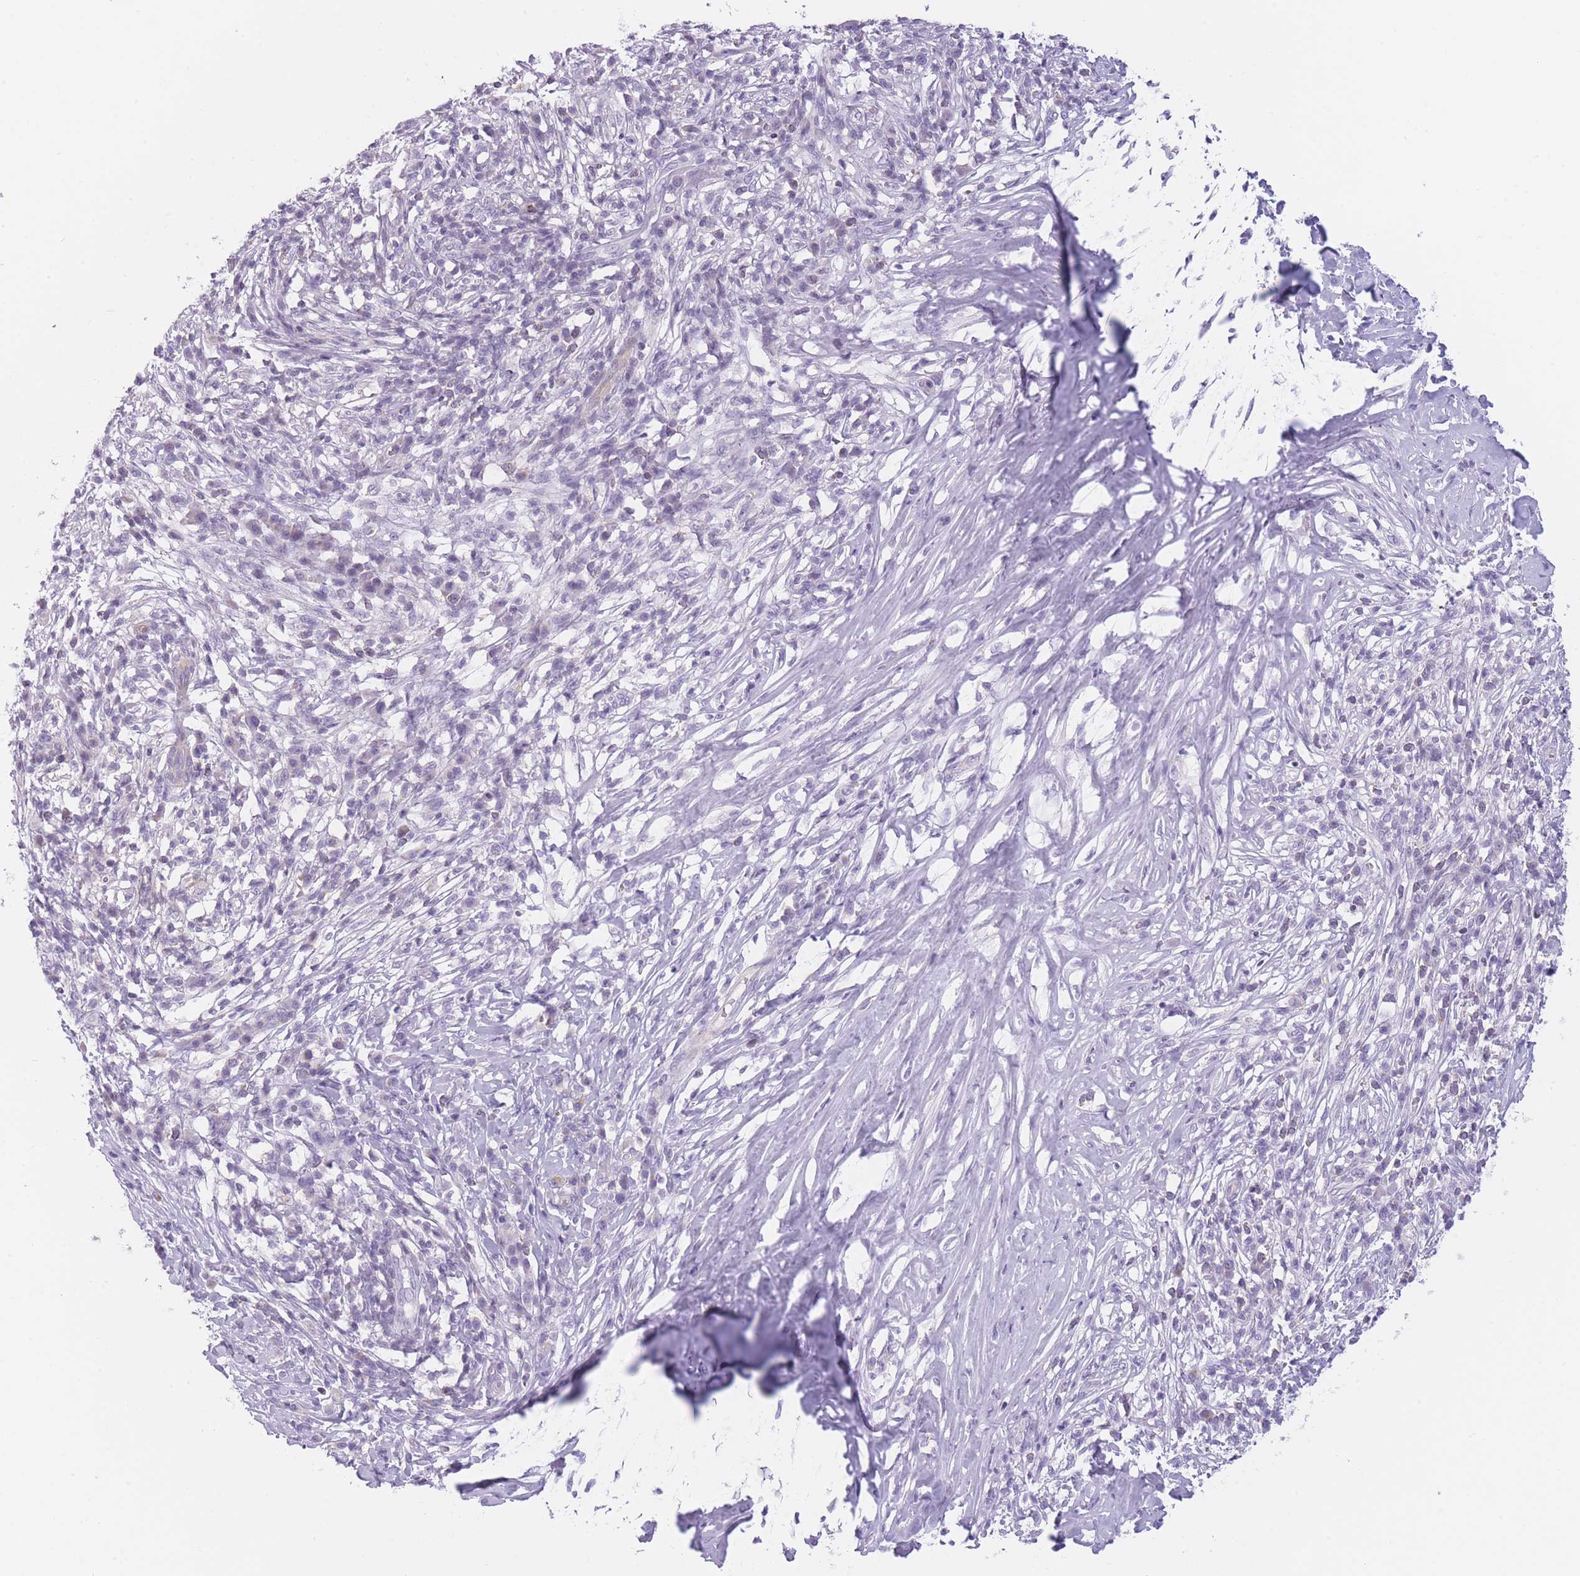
{"staining": {"intensity": "negative", "quantity": "none", "location": "none"}, "tissue": "melanoma", "cell_type": "Tumor cells", "image_type": "cancer", "snomed": [{"axis": "morphology", "description": "Malignant melanoma, NOS"}, {"axis": "topography", "description": "Skin"}], "caption": "Photomicrograph shows no protein staining in tumor cells of melanoma tissue.", "gene": "GGT1", "patient": {"sex": "male", "age": 66}}